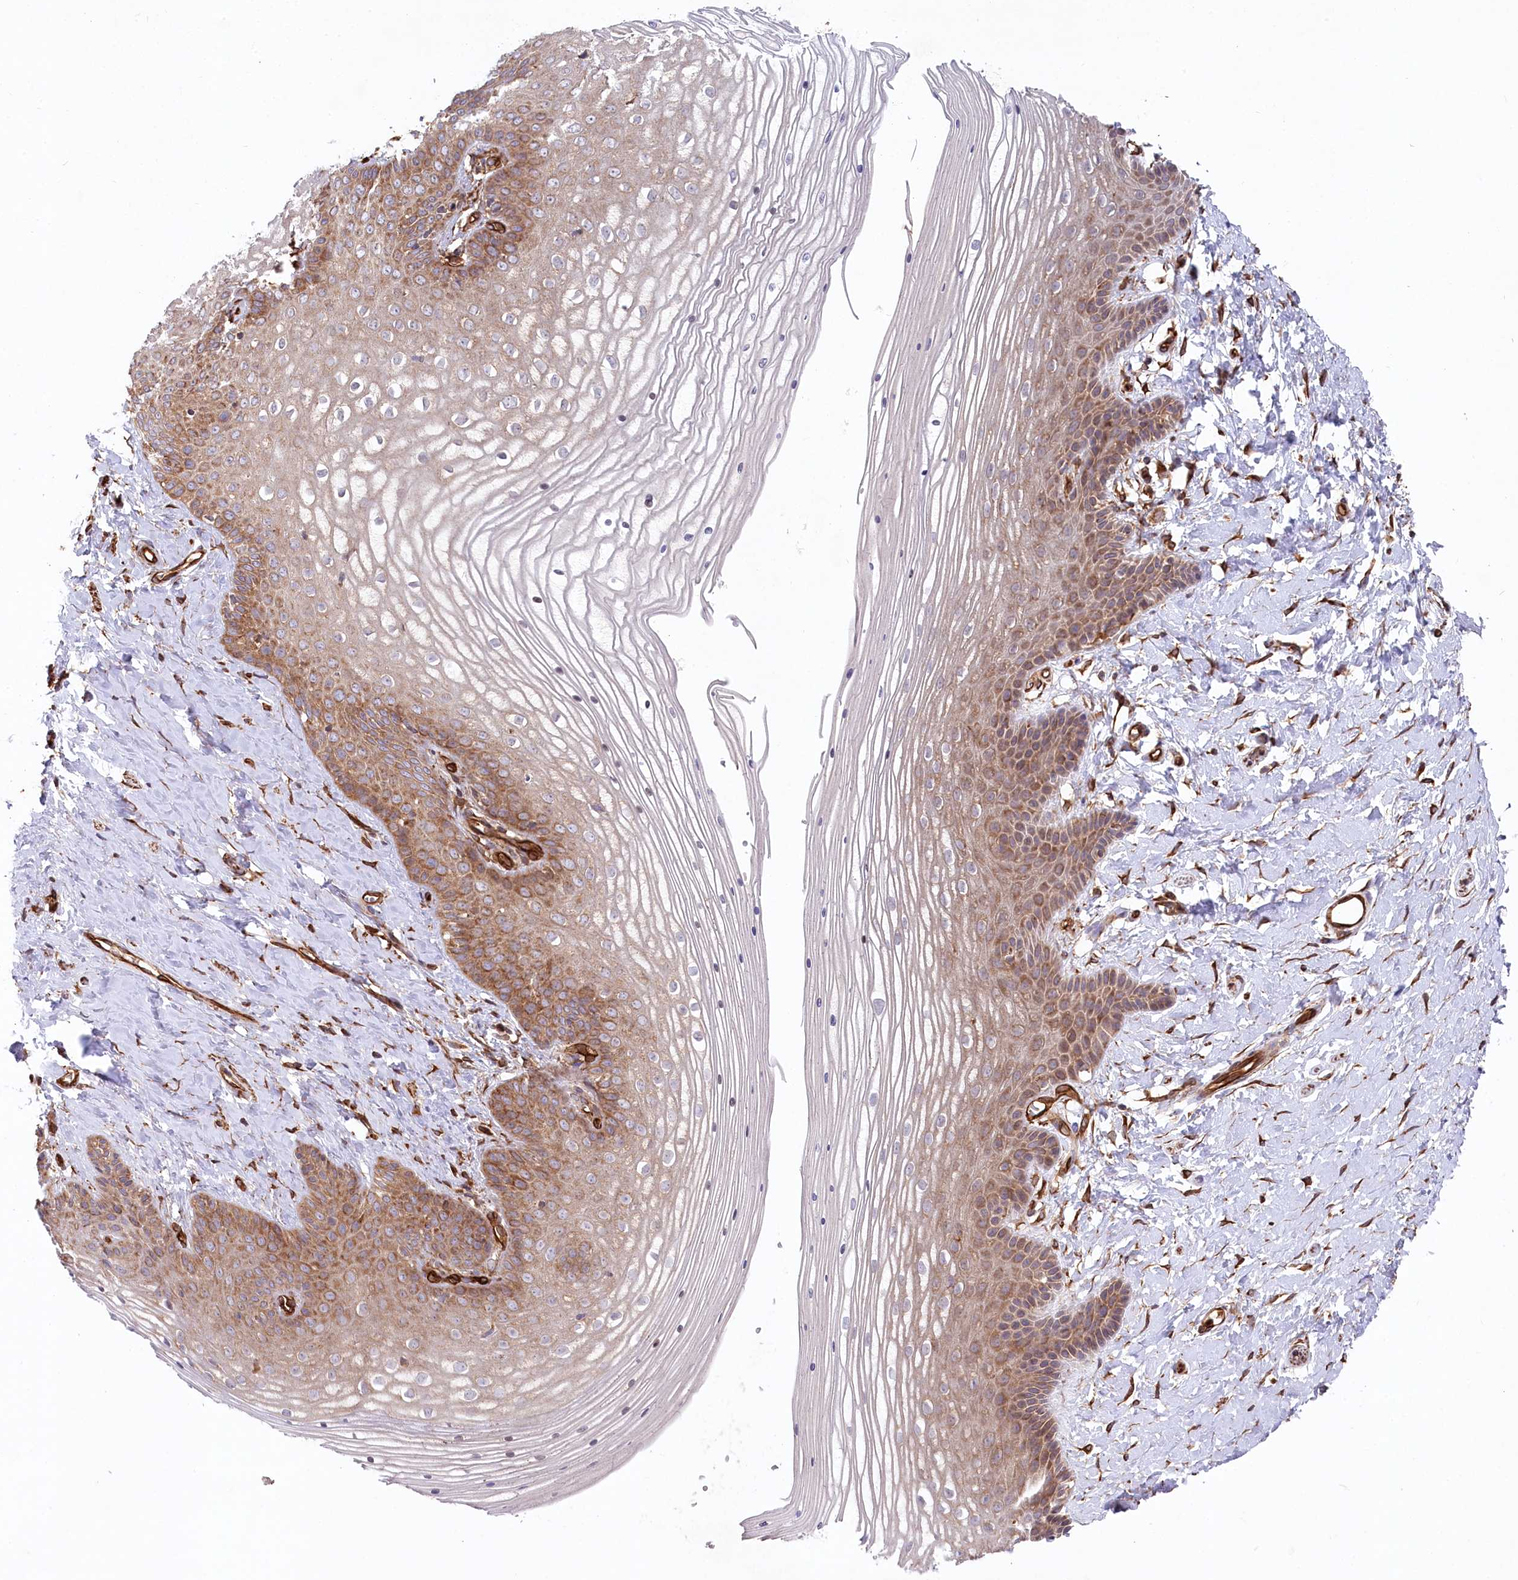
{"staining": {"intensity": "moderate", "quantity": "25%-75%", "location": "cytoplasmic/membranous"}, "tissue": "vagina", "cell_type": "Squamous epithelial cells", "image_type": "normal", "snomed": [{"axis": "morphology", "description": "Normal tissue, NOS"}, {"axis": "topography", "description": "Vagina"}, {"axis": "topography", "description": "Cervix"}], "caption": "High-power microscopy captured an IHC micrograph of normal vagina, revealing moderate cytoplasmic/membranous staining in approximately 25%-75% of squamous epithelial cells. Immunohistochemistry stains the protein of interest in brown and the nuclei are stained blue.", "gene": "MTPAP", "patient": {"sex": "female", "age": 40}}